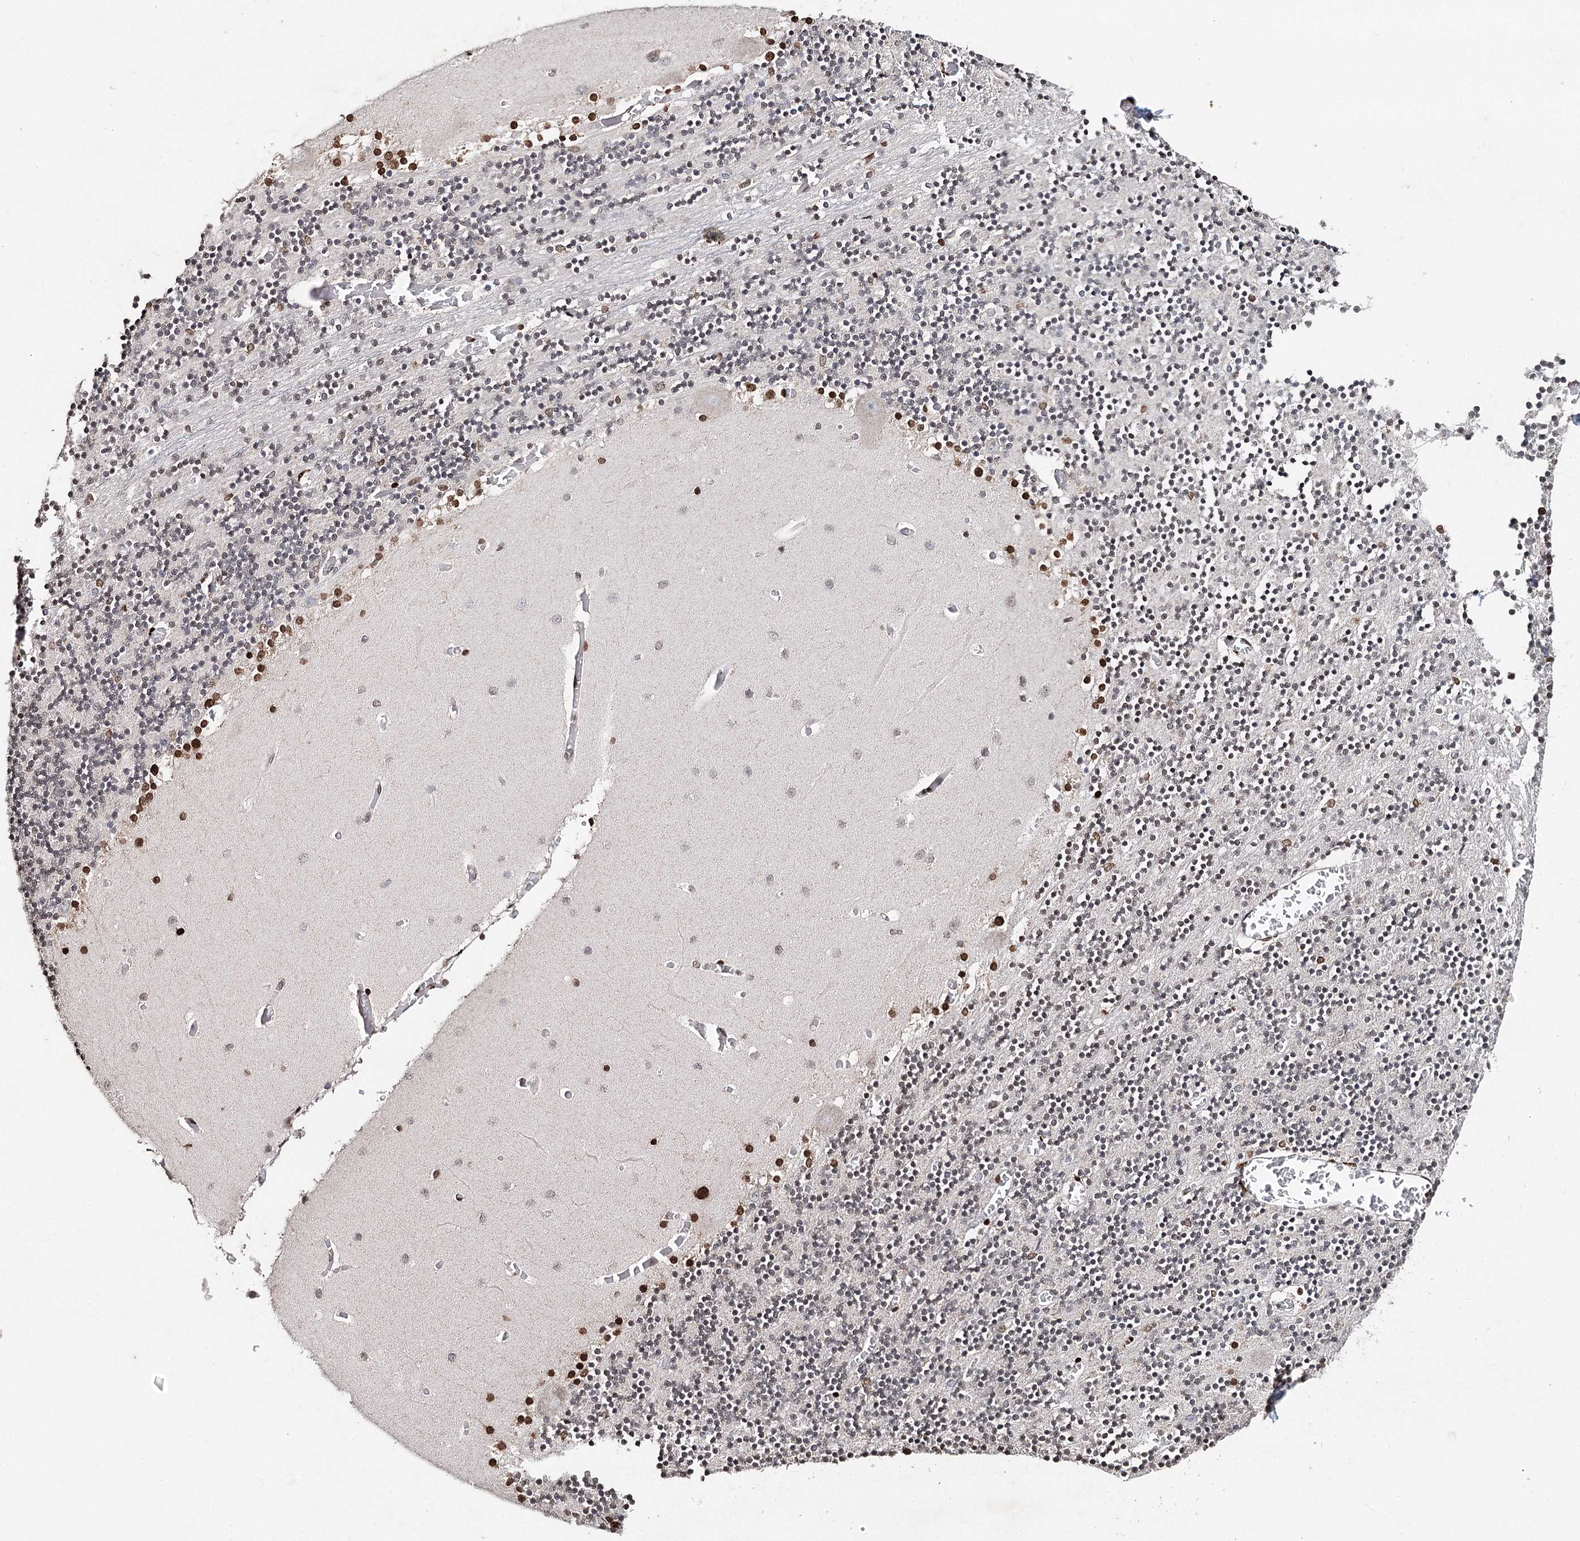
{"staining": {"intensity": "negative", "quantity": "none", "location": "none"}, "tissue": "cerebellum", "cell_type": "Cells in granular layer", "image_type": "normal", "snomed": [{"axis": "morphology", "description": "Normal tissue, NOS"}, {"axis": "topography", "description": "Cerebellum"}], "caption": "A high-resolution histopathology image shows immunohistochemistry (IHC) staining of benign cerebellum, which demonstrates no significant expression in cells in granular layer.", "gene": "FRMD4A", "patient": {"sex": "female", "age": 28}}